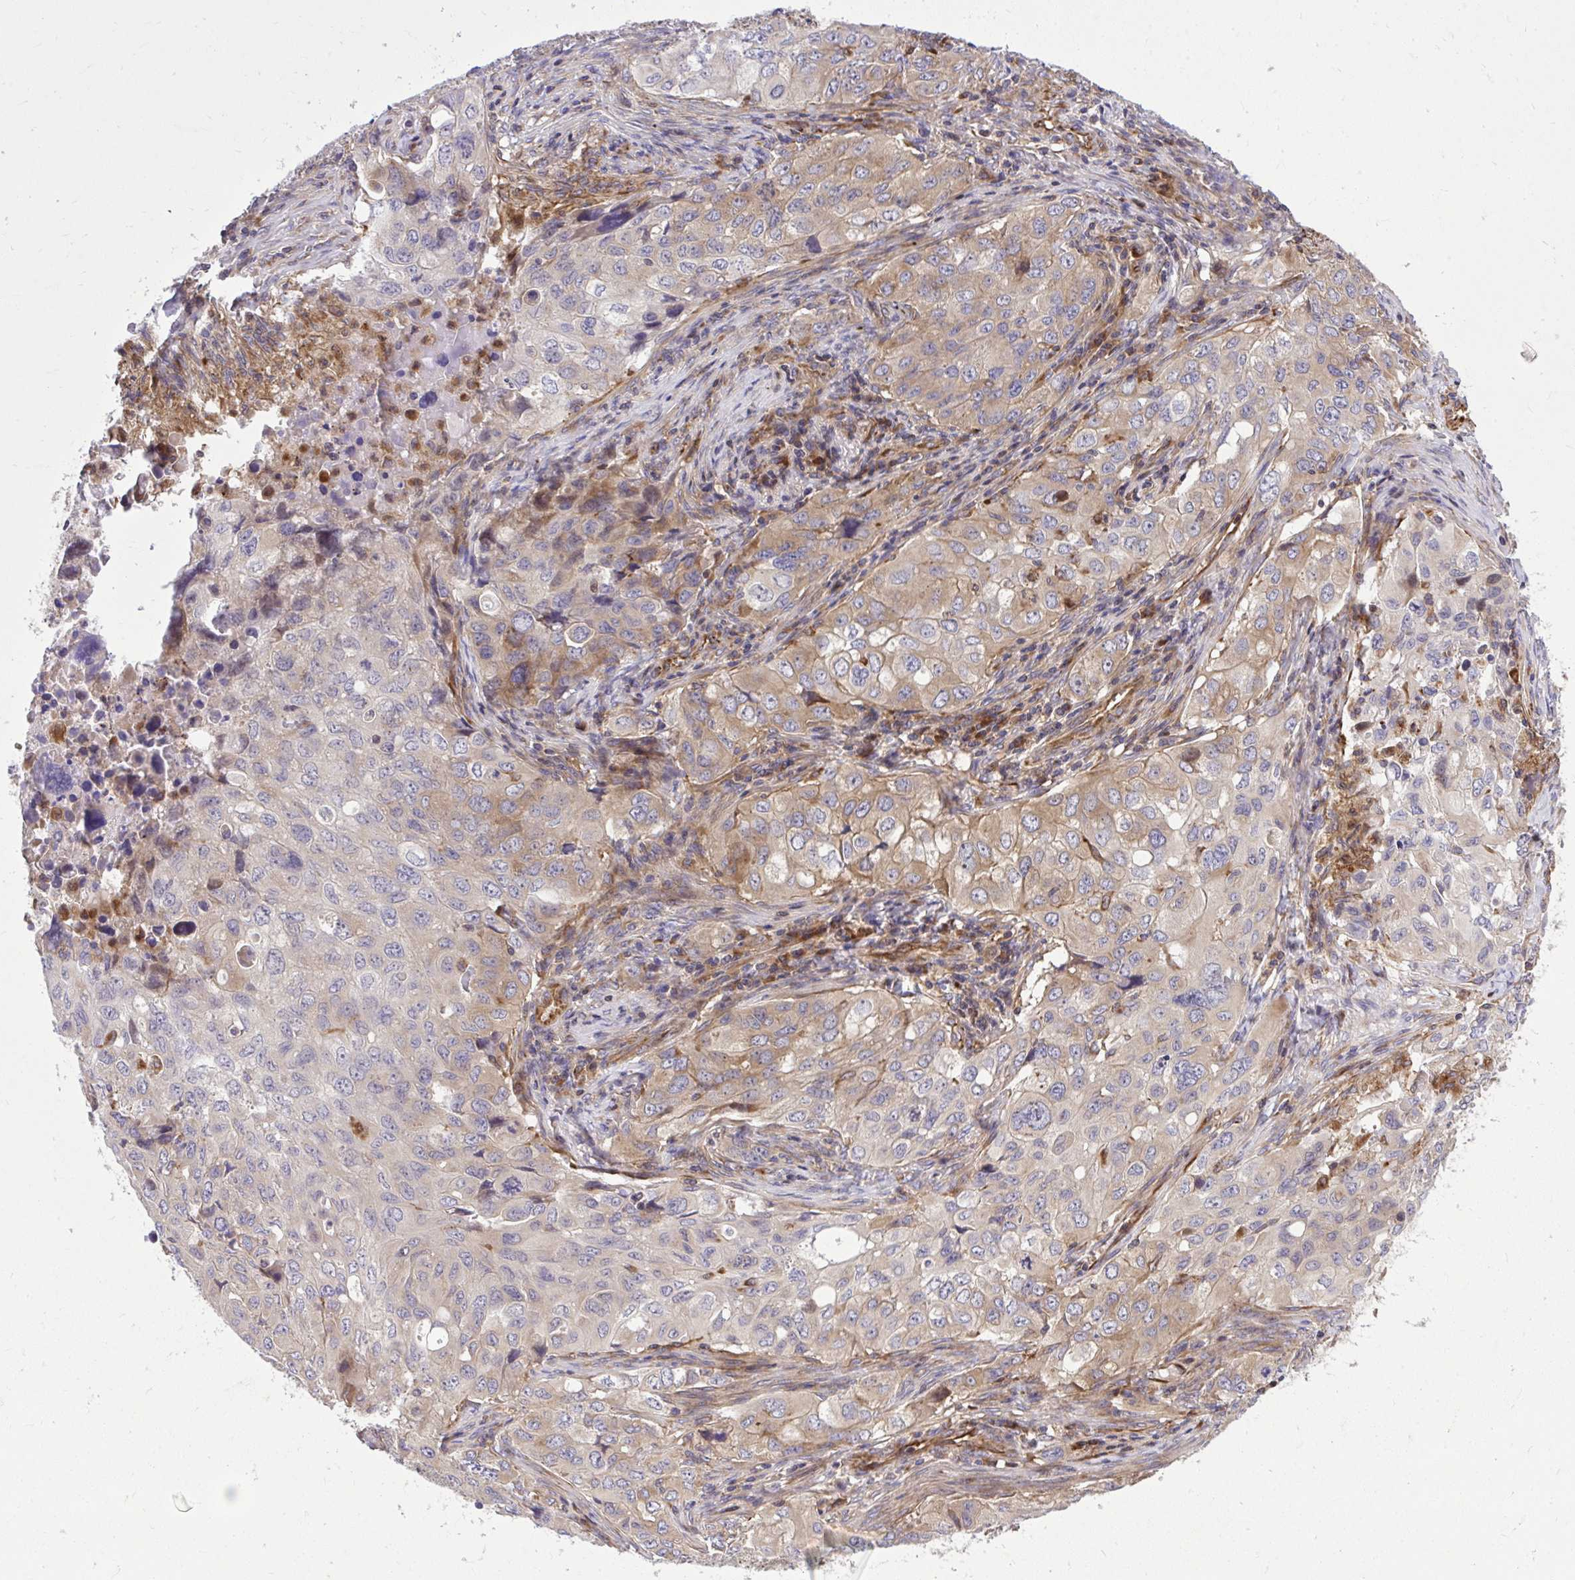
{"staining": {"intensity": "weak", "quantity": "<25%", "location": "cytoplasmic/membranous"}, "tissue": "lung cancer", "cell_type": "Tumor cells", "image_type": "cancer", "snomed": [{"axis": "morphology", "description": "Adenocarcinoma, NOS"}, {"axis": "morphology", "description": "Adenocarcinoma, metastatic, NOS"}, {"axis": "topography", "description": "Lymph node"}, {"axis": "topography", "description": "Lung"}], "caption": "The photomicrograph reveals no staining of tumor cells in lung adenocarcinoma.", "gene": "PAIP2", "patient": {"sex": "female", "age": 42}}